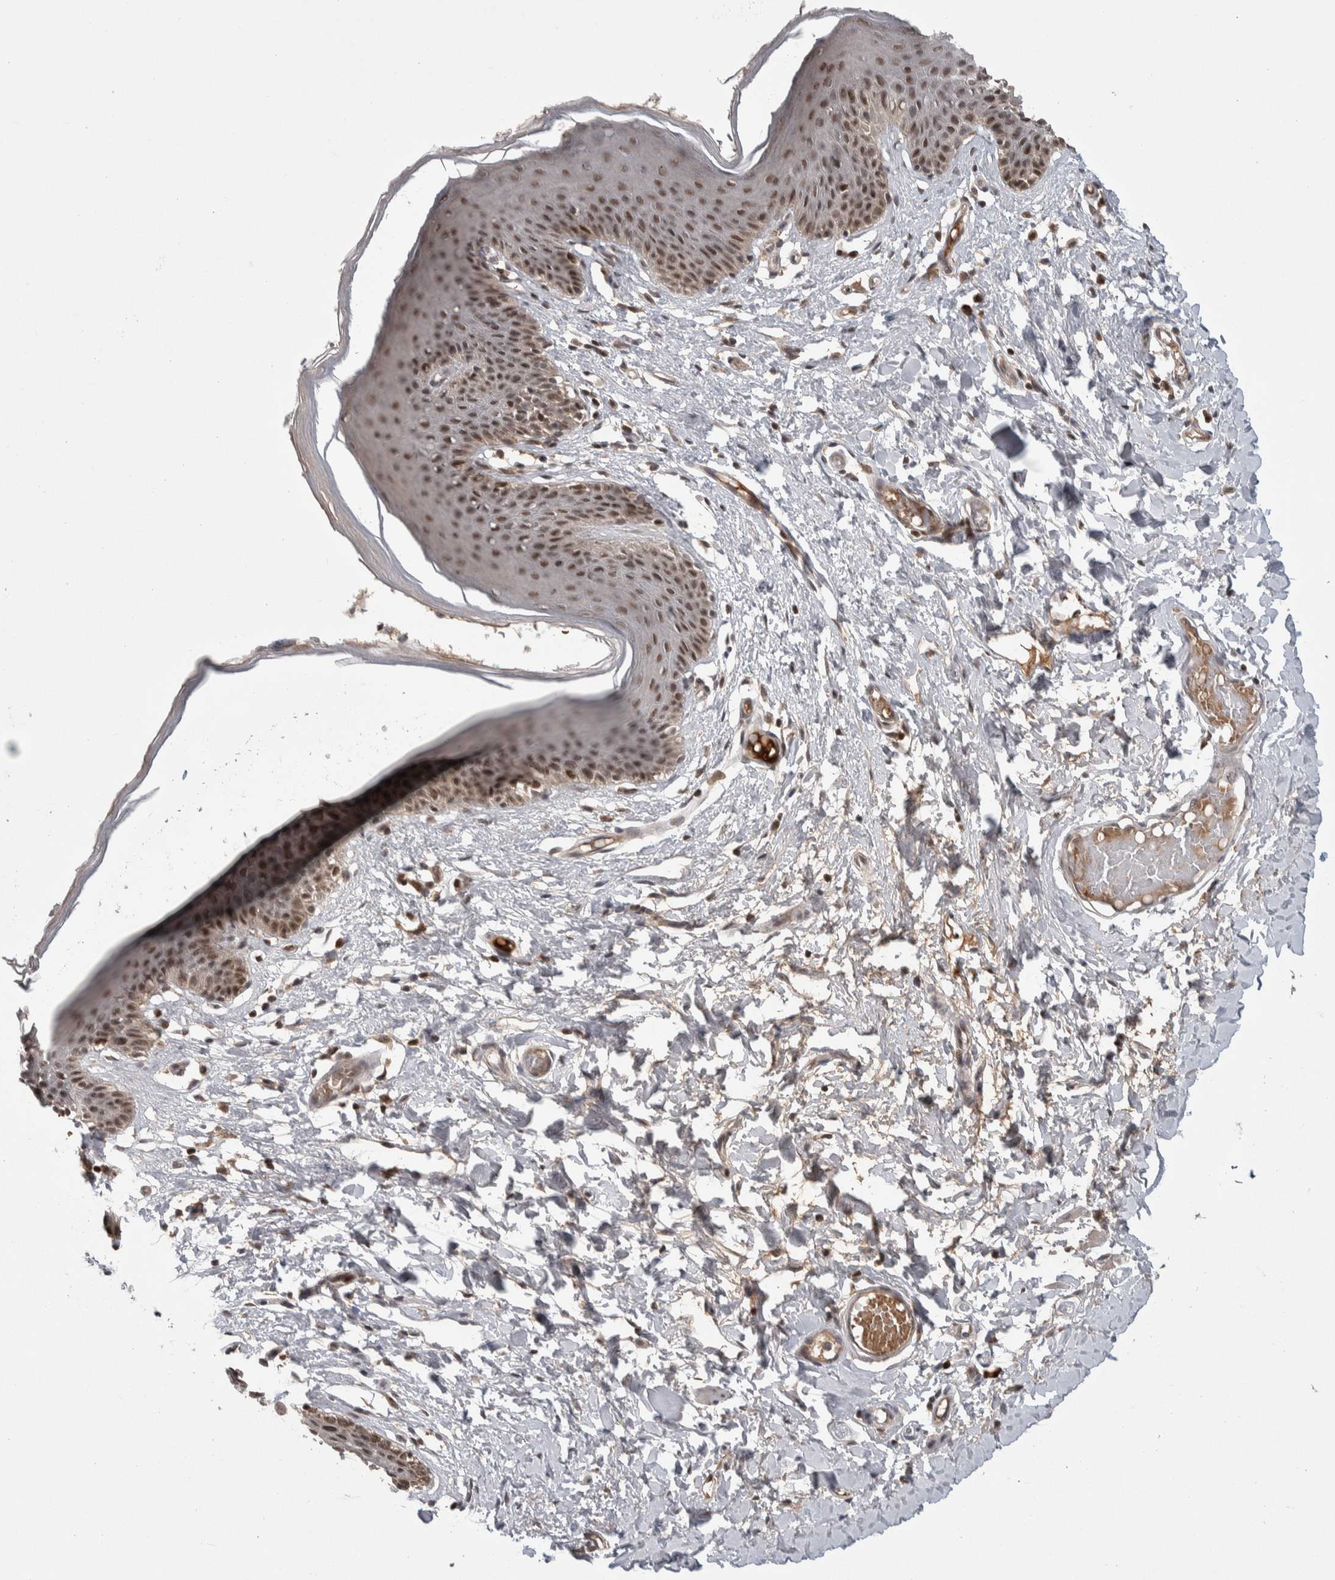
{"staining": {"intensity": "moderate", "quantity": ">75%", "location": "nuclear"}, "tissue": "skin", "cell_type": "Epidermal cells", "image_type": "normal", "snomed": [{"axis": "morphology", "description": "Normal tissue, NOS"}, {"axis": "topography", "description": "Vulva"}], "caption": "The photomicrograph shows staining of normal skin, revealing moderate nuclear protein positivity (brown color) within epidermal cells.", "gene": "ZNF592", "patient": {"sex": "female", "age": 66}}